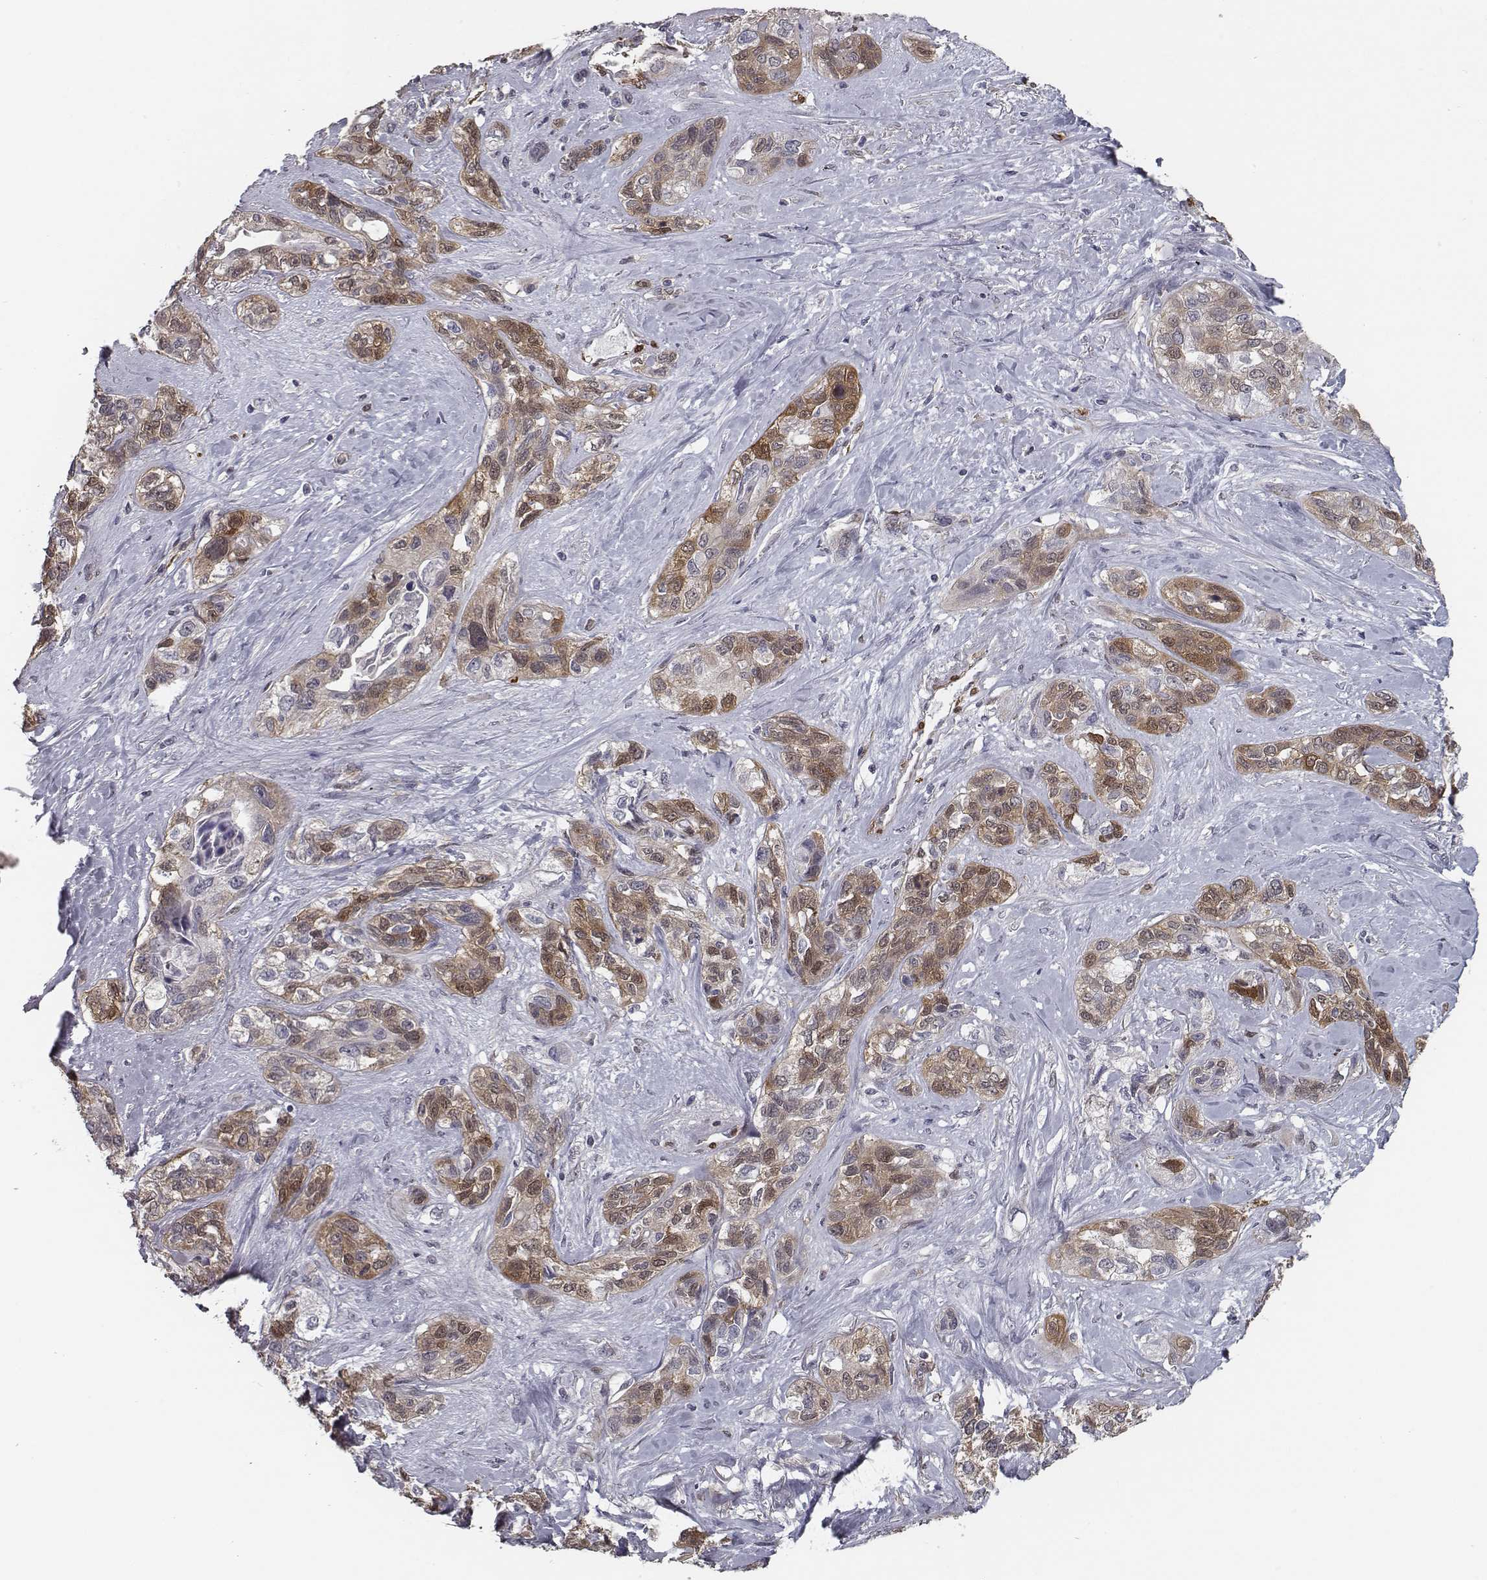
{"staining": {"intensity": "moderate", "quantity": ">75%", "location": "cytoplasmic/membranous"}, "tissue": "lung cancer", "cell_type": "Tumor cells", "image_type": "cancer", "snomed": [{"axis": "morphology", "description": "Squamous cell carcinoma, NOS"}, {"axis": "topography", "description": "Lung"}], "caption": "IHC micrograph of neoplastic tissue: human lung cancer (squamous cell carcinoma) stained using immunohistochemistry (IHC) shows medium levels of moderate protein expression localized specifically in the cytoplasmic/membranous of tumor cells, appearing as a cytoplasmic/membranous brown color.", "gene": "ISYNA1", "patient": {"sex": "female", "age": 70}}